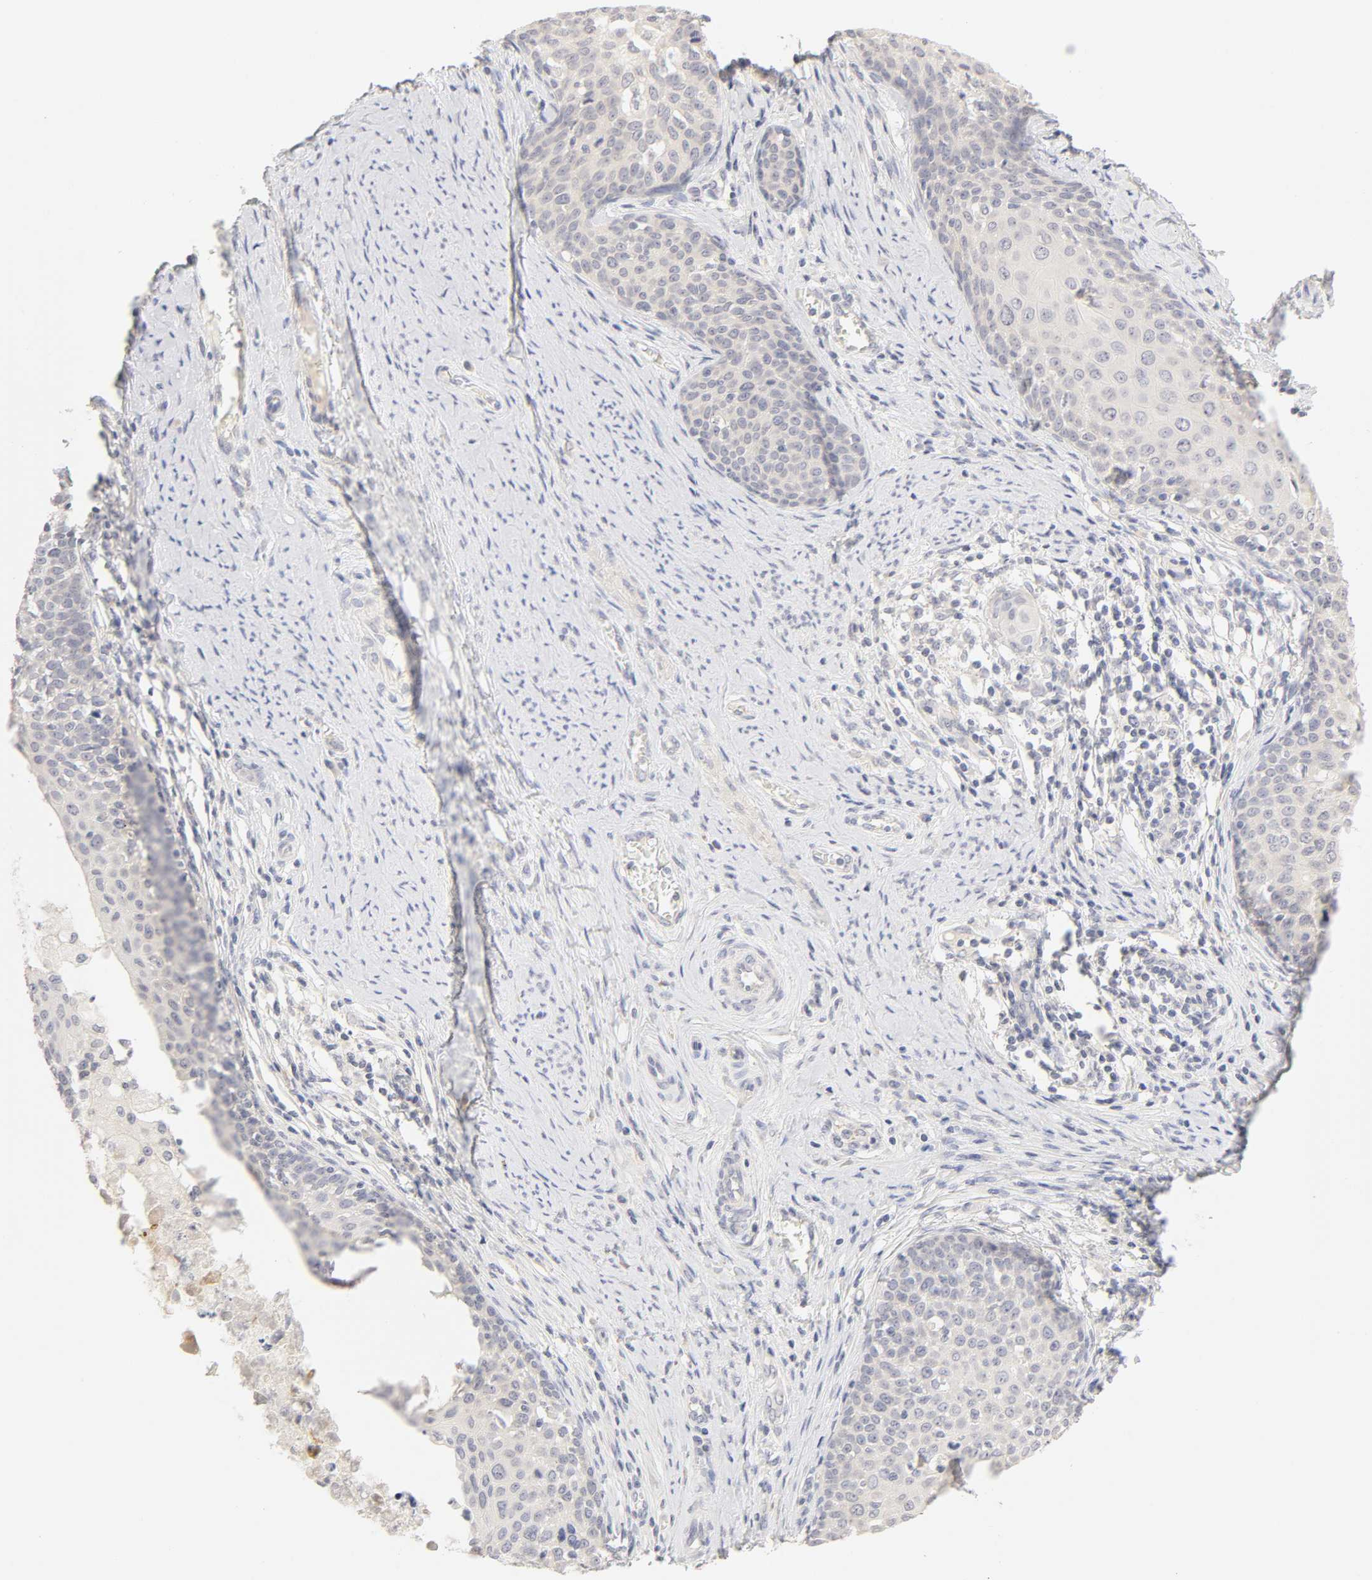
{"staining": {"intensity": "negative", "quantity": "none", "location": "none"}, "tissue": "cervical cancer", "cell_type": "Tumor cells", "image_type": "cancer", "snomed": [{"axis": "morphology", "description": "Squamous cell carcinoma, NOS"}, {"axis": "morphology", "description": "Adenocarcinoma, NOS"}, {"axis": "topography", "description": "Cervix"}], "caption": "The histopathology image displays no significant staining in tumor cells of adenocarcinoma (cervical).", "gene": "CYP4B1", "patient": {"sex": "female", "age": 52}}